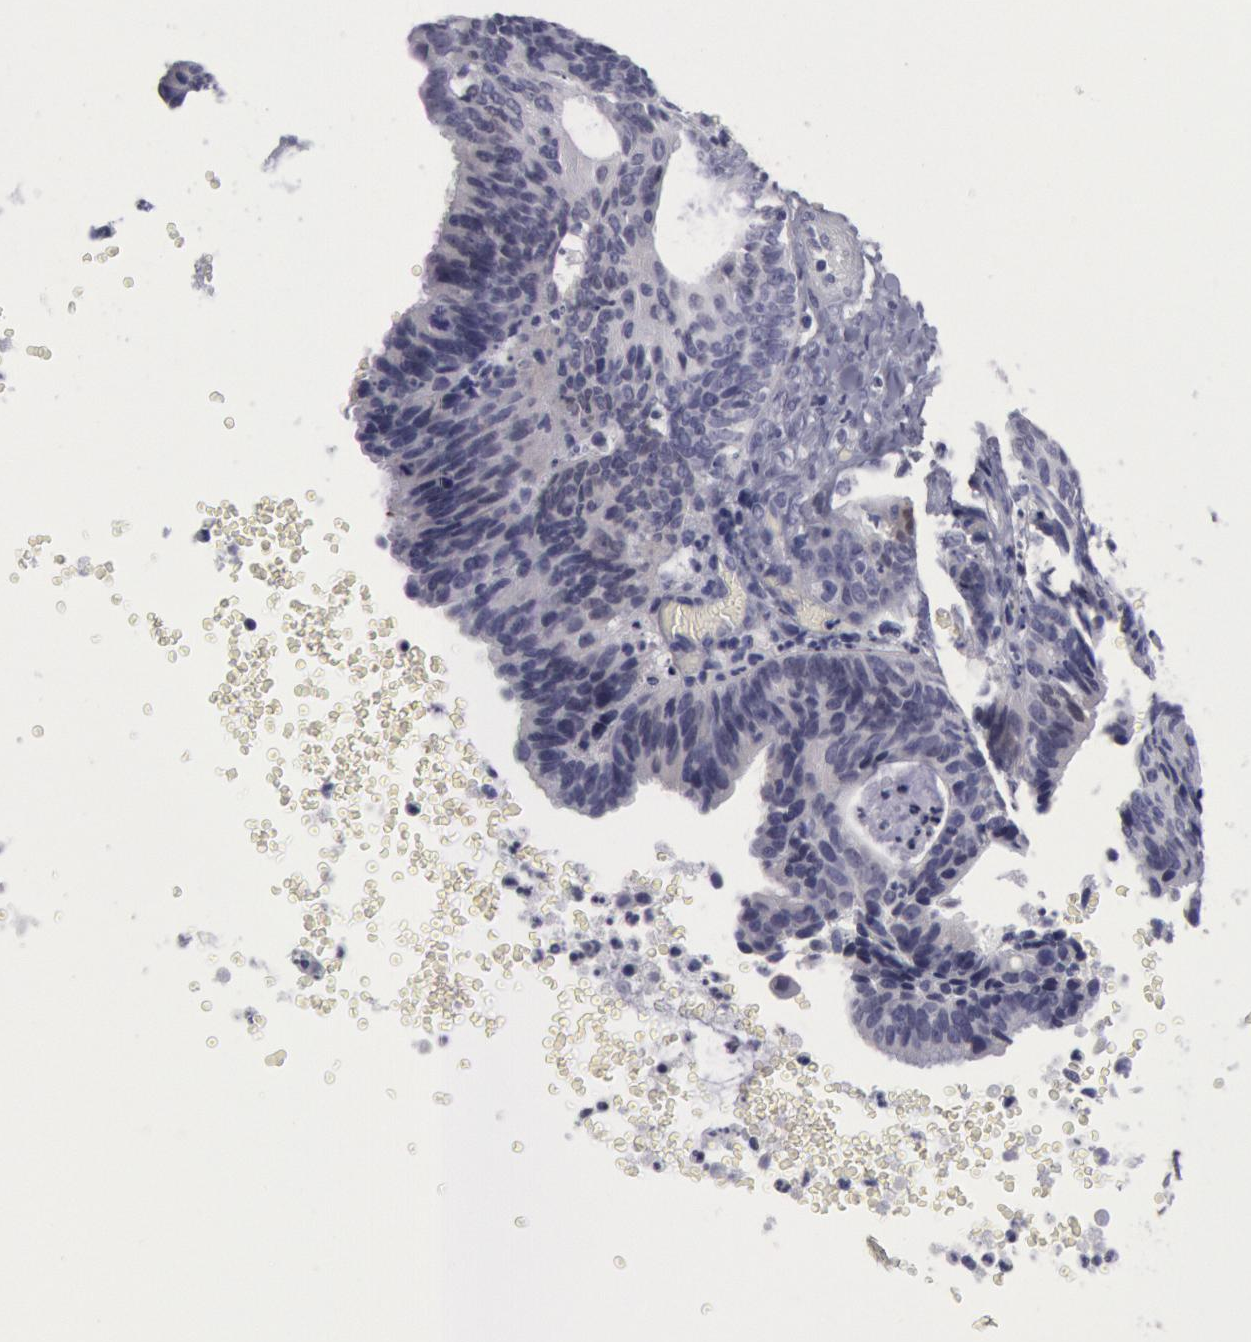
{"staining": {"intensity": "negative", "quantity": "none", "location": "none"}, "tissue": "ovarian cancer", "cell_type": "Tumor cells", "image_type": "cancer", "snomed": [{"axis": "morphology", "description": "Carcinoma, endometroid"}, {"axis": "topography", "description": "Ovary"}], "caption": "A high-resolution histopathology image shows IHC staining of endometroid carcinoma (ovarian), which reveals no significant expression in tumor cells.", "gene": "FHL1", "patient": {"sex": "female", "age": 52}}